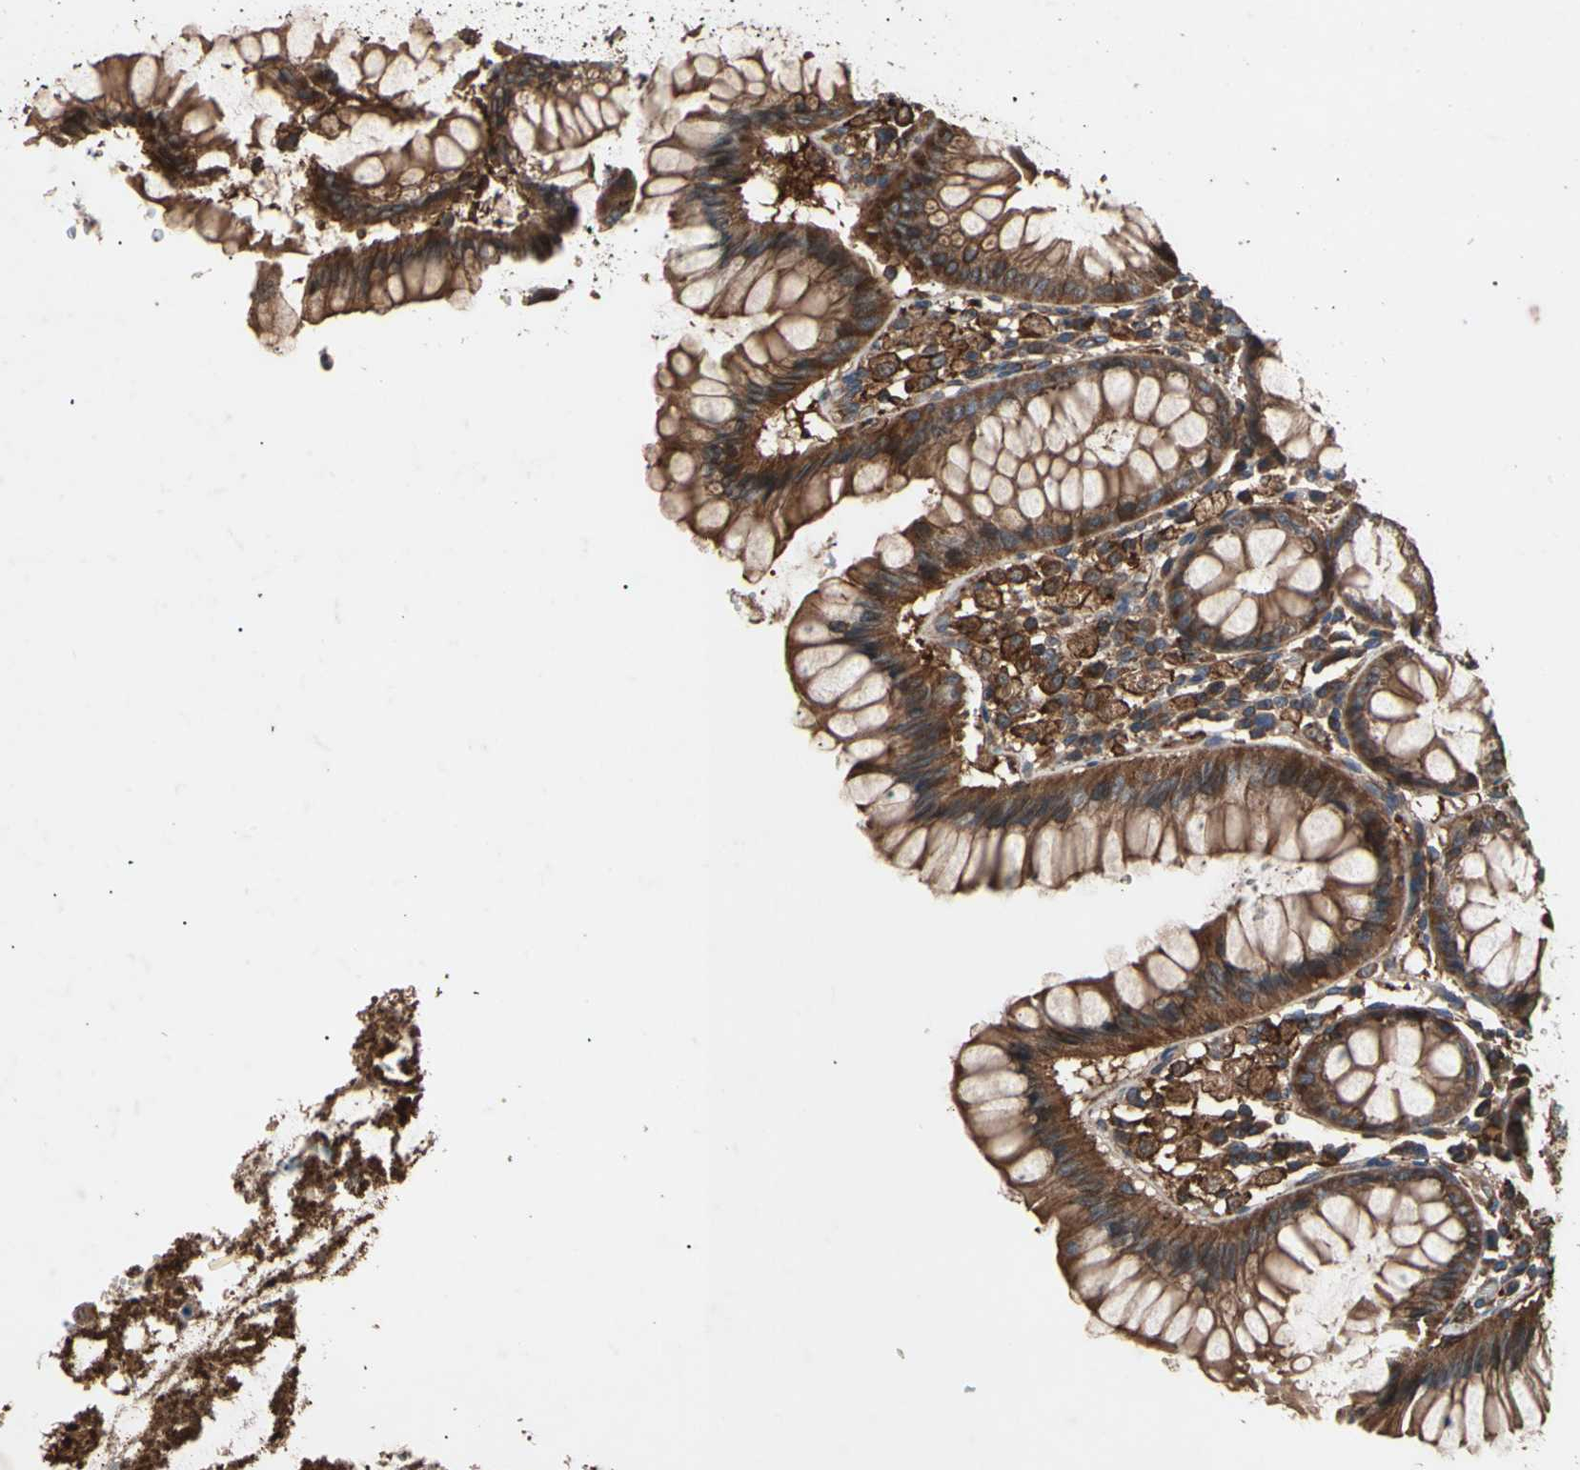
{"staining": {"intensity": "moderate", "quantity": ">75%", "location": "cytoplasmic/membranous"}, "tissue": "colon", "cell_type": "Endothelial cells", "image_type": "normal", "snomed": [{"axis": "morphology", "description": "Normal tissue, NOS"}, {"axis": "topography", "description": "Colon"}], "caption": "IHC histopathology image of benign human colon stained for a protein (brown), which demonstrates medium levels of moderate cytoplasmic/membranous staining in approximately >75% of endothelial cells.", "gene": "AGBL2", "patient": {"sex": "female", "age": 46}}